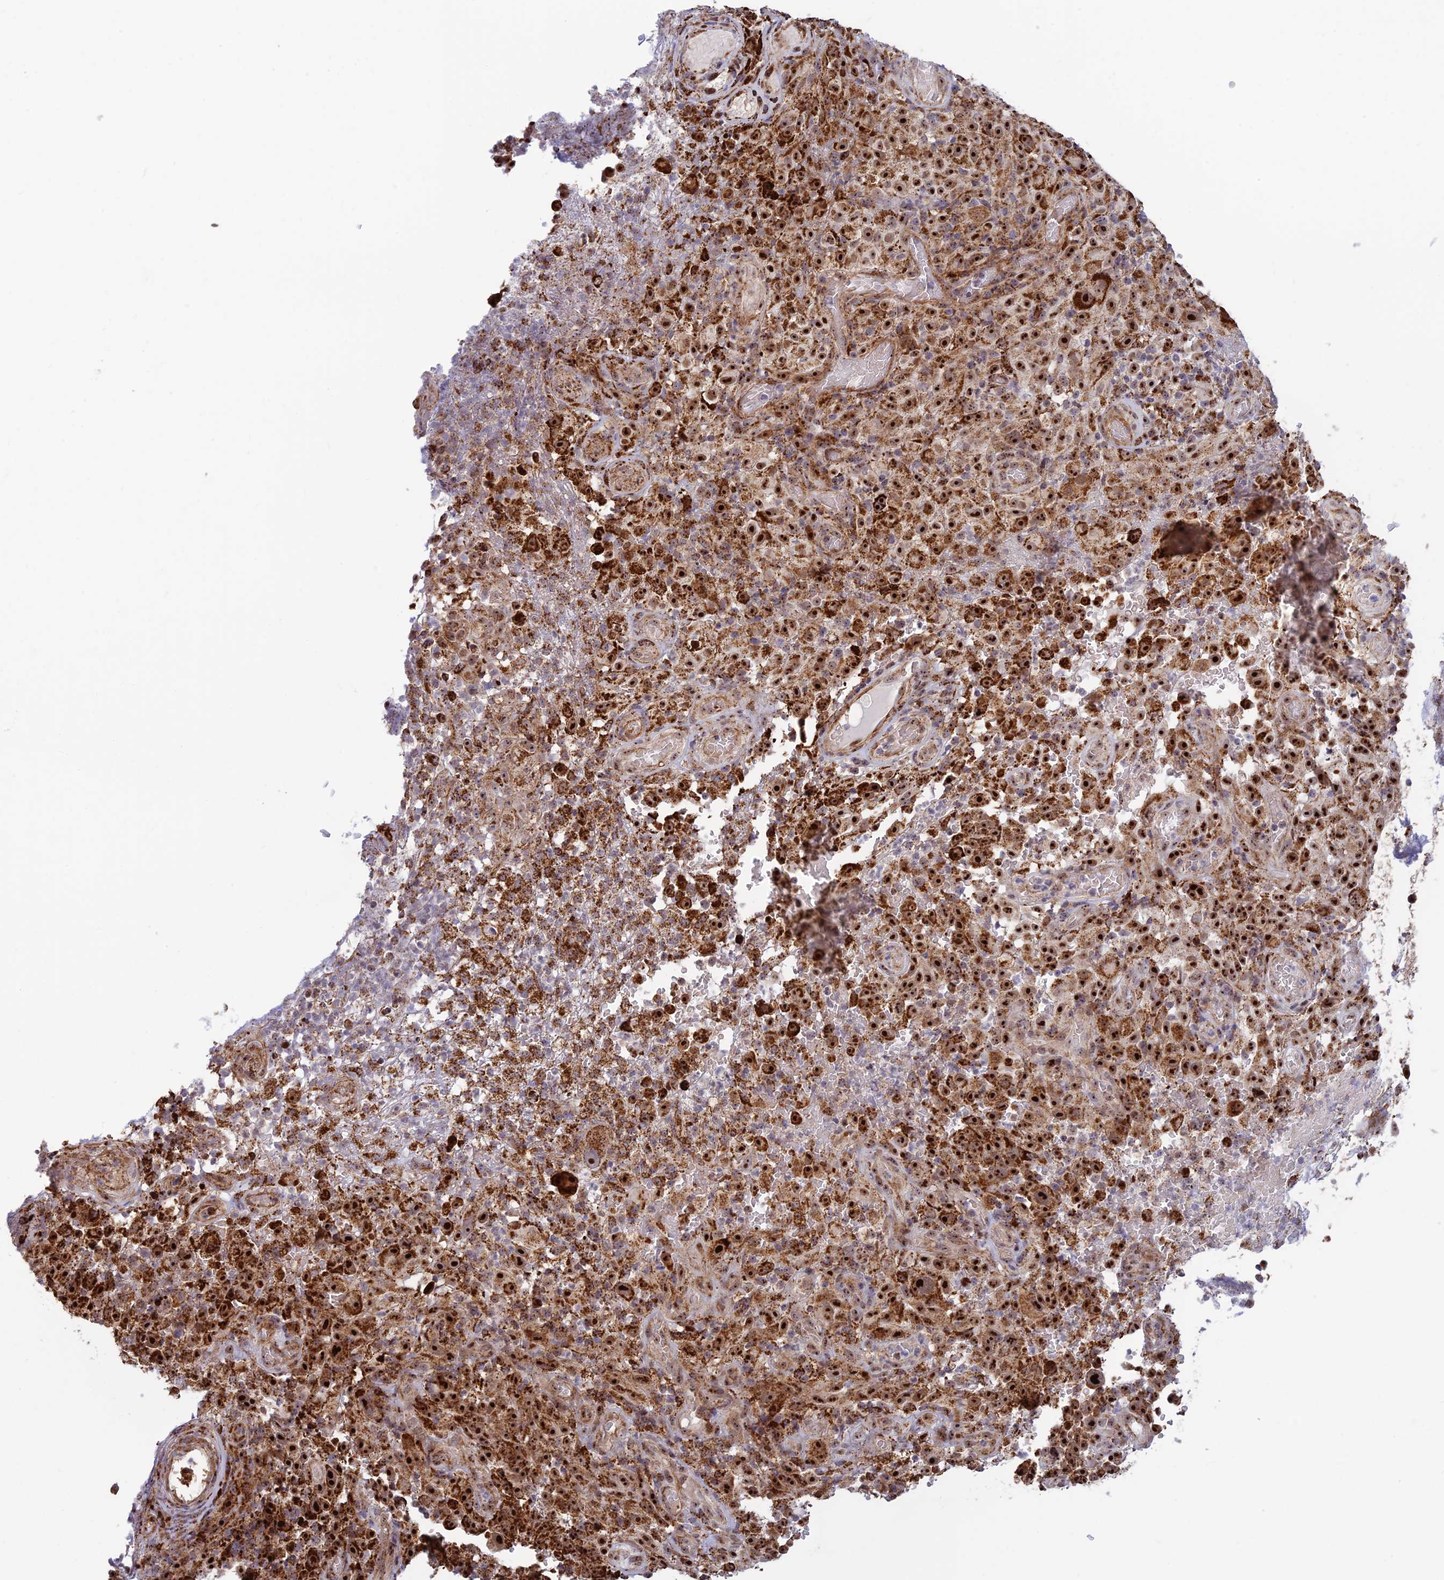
{"staining": {"intensity": "strong", "quantity": ">75%", "location": "cytoplasmic/membranous,nuclear"}, "tissue": "melanoma", "cell_type": "Tumor cells", "image_type": "cancer", "snomed": [{"axis": "morphology", "description": "Malignant melanoma, NOS"}, {"axis": "topography", "description": "Skin"}], "caption": "Malignant melanoma stained for a protein exhibits strong cytoplasmic/membranous and nuclear positivity in tumor cells.", "gene": "POLR1G", "patient": {"sex": "female", "age": 82}}